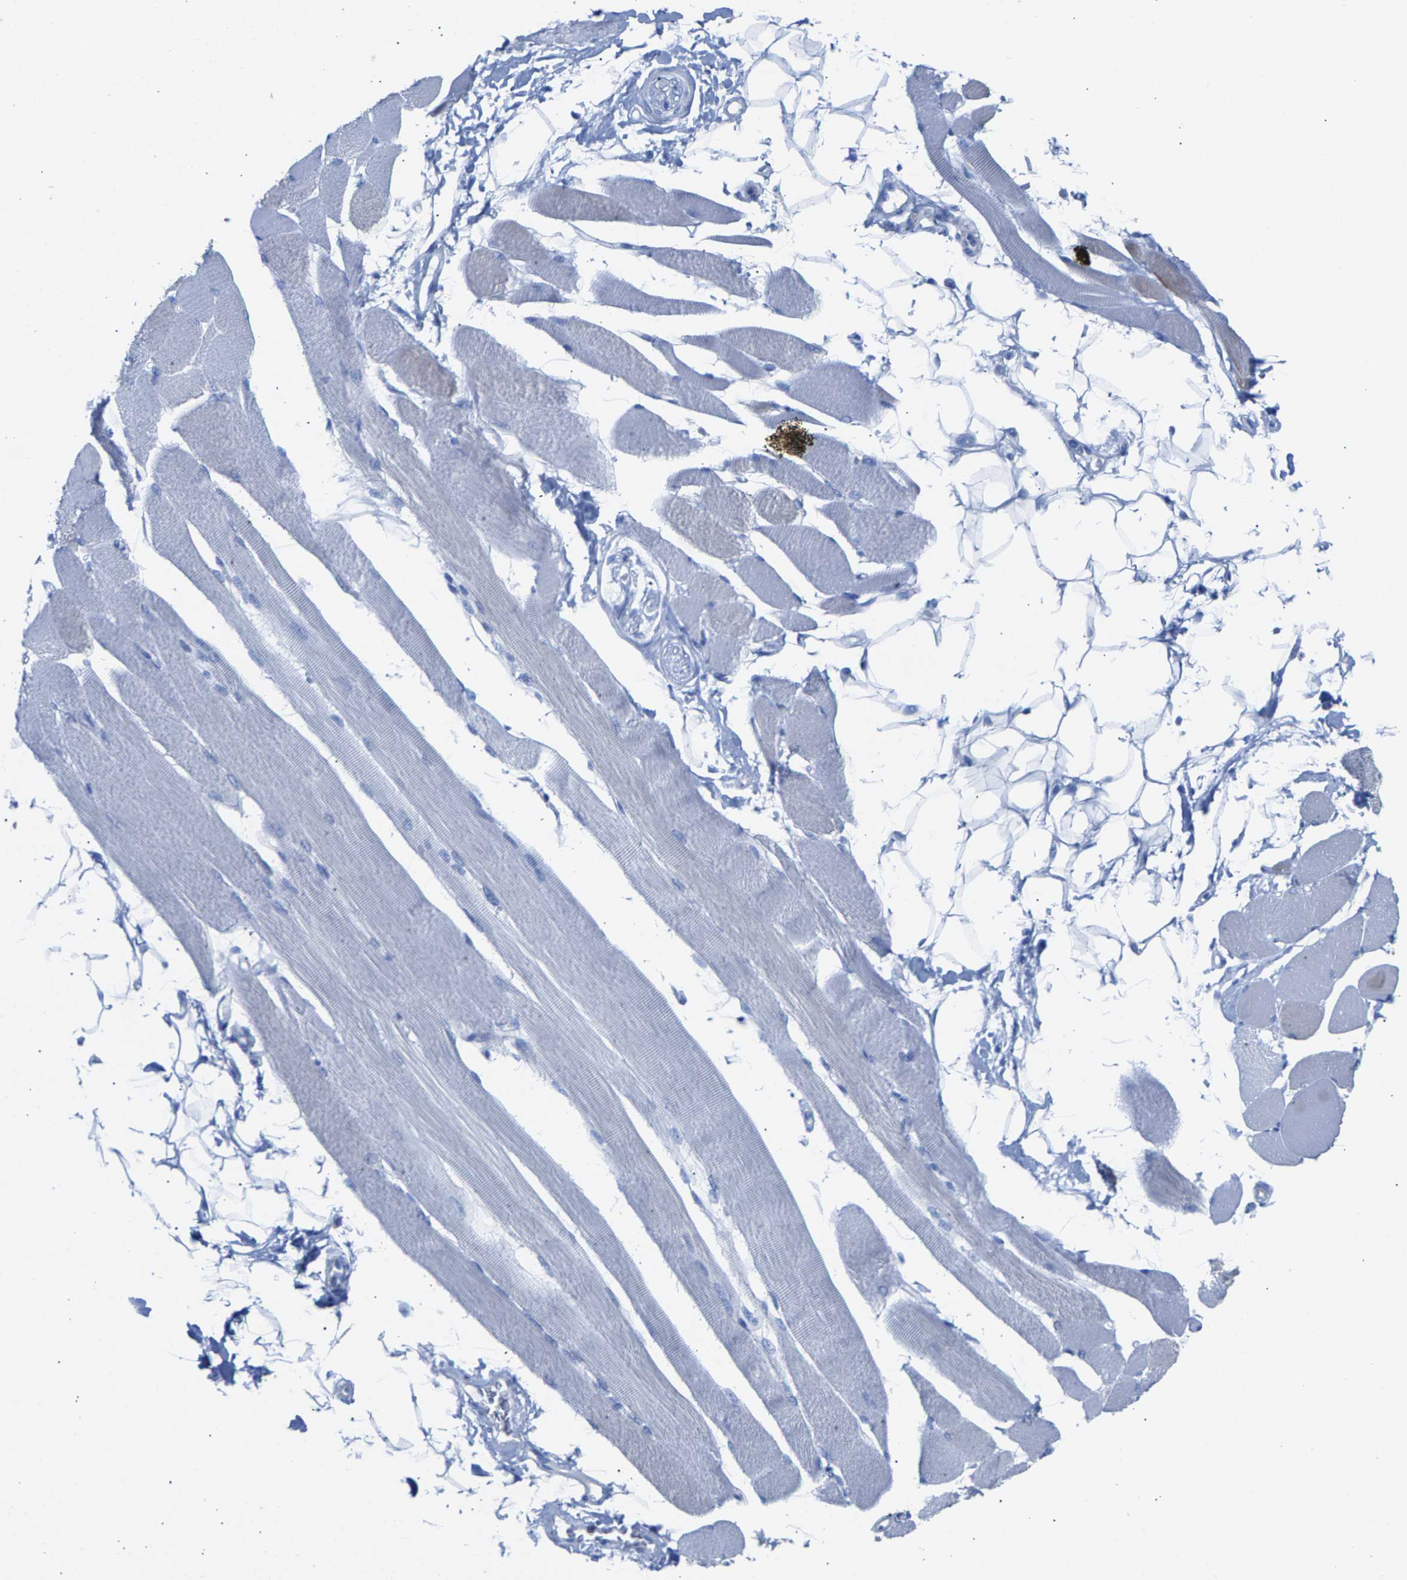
{"staining": {"intensity": "weak", "quantity": "<25%", "location": "cytoplasmic/membranous"}, "tissue": "skeletal muscle", "cell_type": "Myocytes", "image_type": "normal", "snomed": [{"axis": "morphology", "description": "Normal tissue, NOS"}, {"axis": "topography", "description": "Skeletal muscle"}, {"axis": "topography", "description": "Peripheral nerve tissue"}], "caption": "This micrograph is of benign skeletal muscle stained with immunohistochemistry to label a protein in brown with the nuclei are counter-stained blue. There is no expression in myocytes.", "gene": "CPA1", "patient": {"sex": "female", "age": 84}}